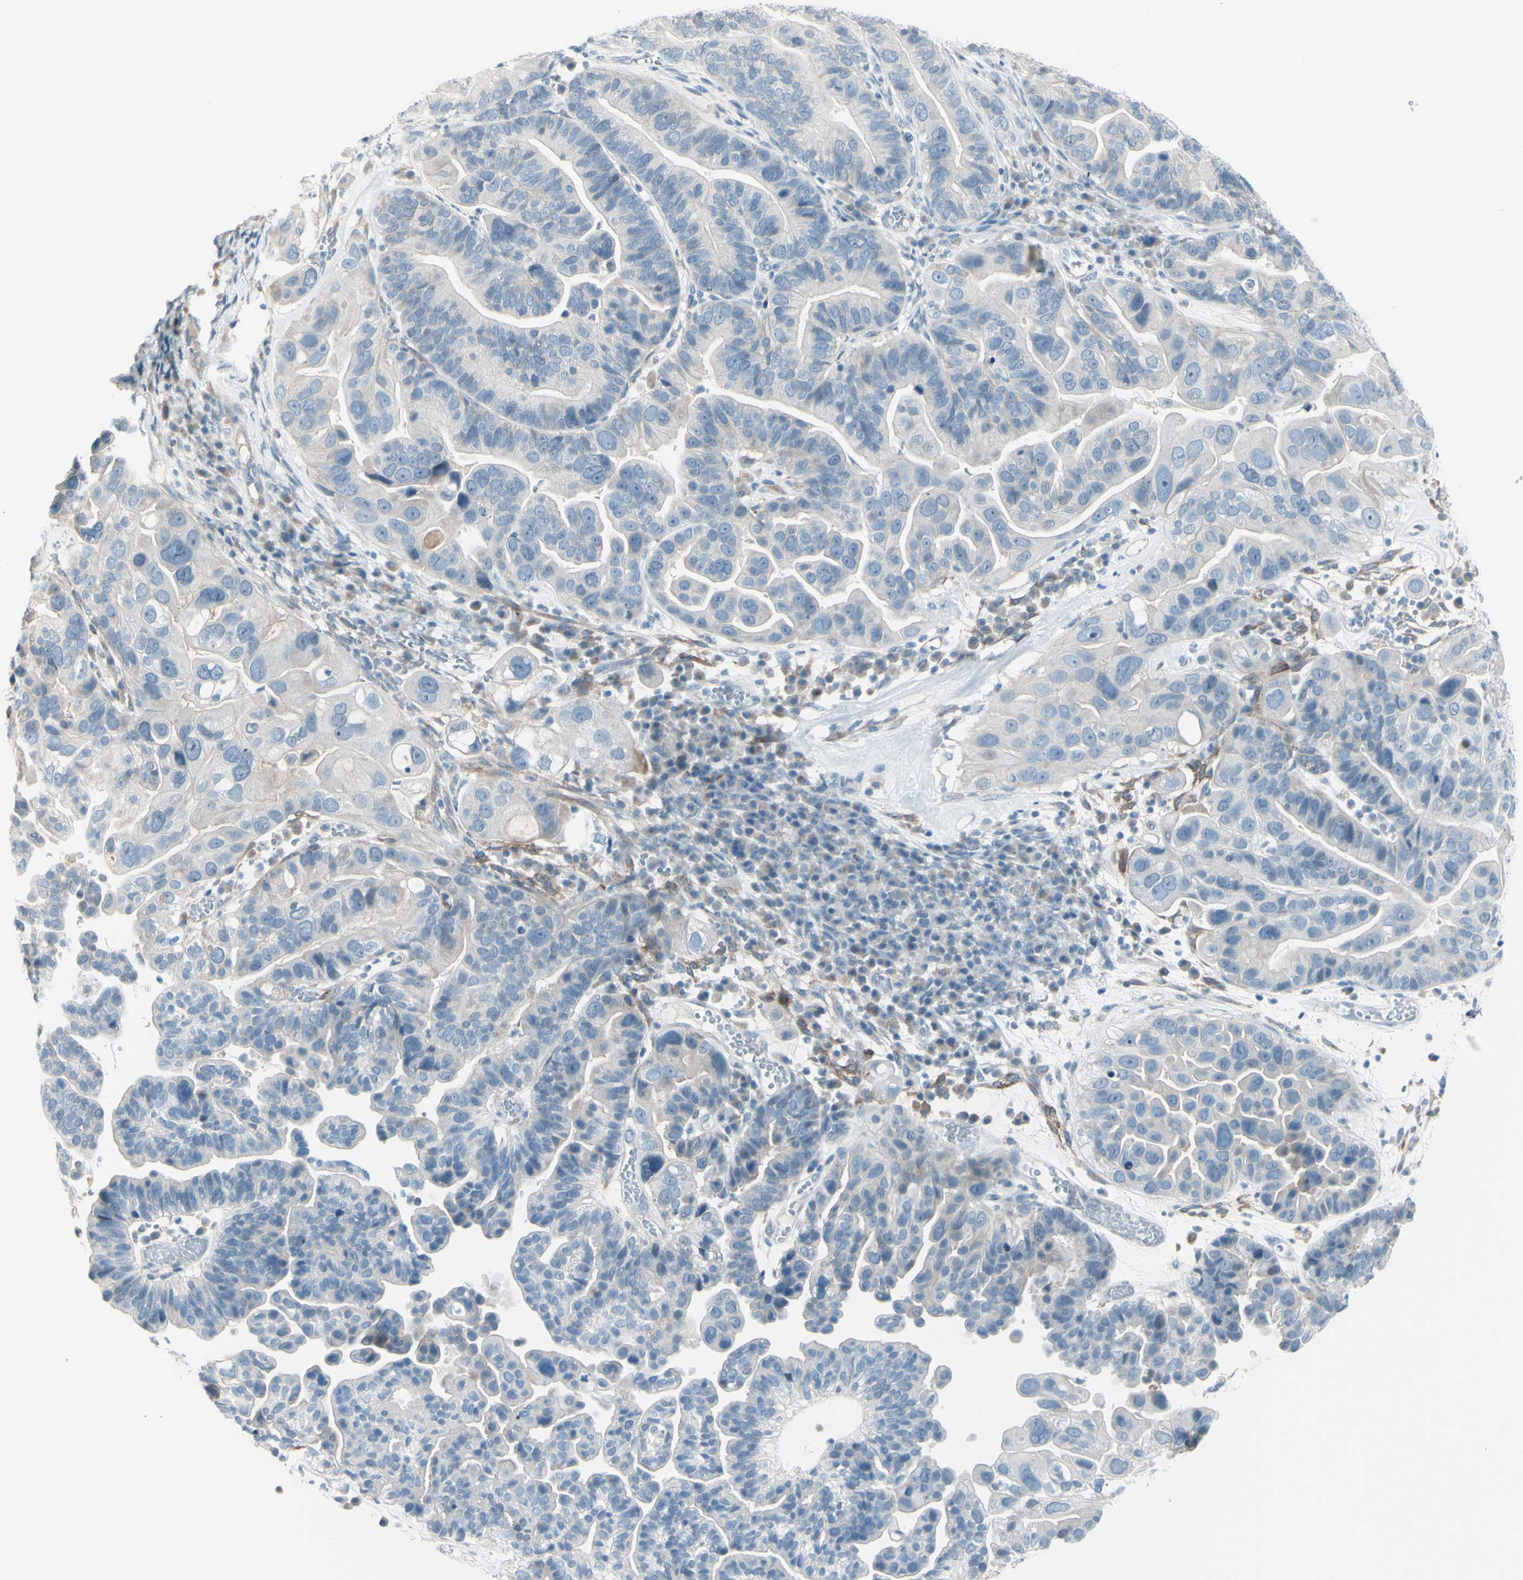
{"staining": {"intensity": "negative", "quantity": "none", "location": "none"}, "tissue": "ovarian cancer", "cell_type": "Tumor cells", "image_type": "cancer", "snomed": [{"axis": "morphology", "description": "Cystadenocarcinoma, serous, NOS"}, {"axis": "topography", "description": "Ovary"}], "caption": "Immunohistochemistry of serous cystadenocarcinoma (ovarian) demonstrates no positivity in tumor cells.", "gene": "GPR34", "patient": {"sex": "female", "age": 56}}